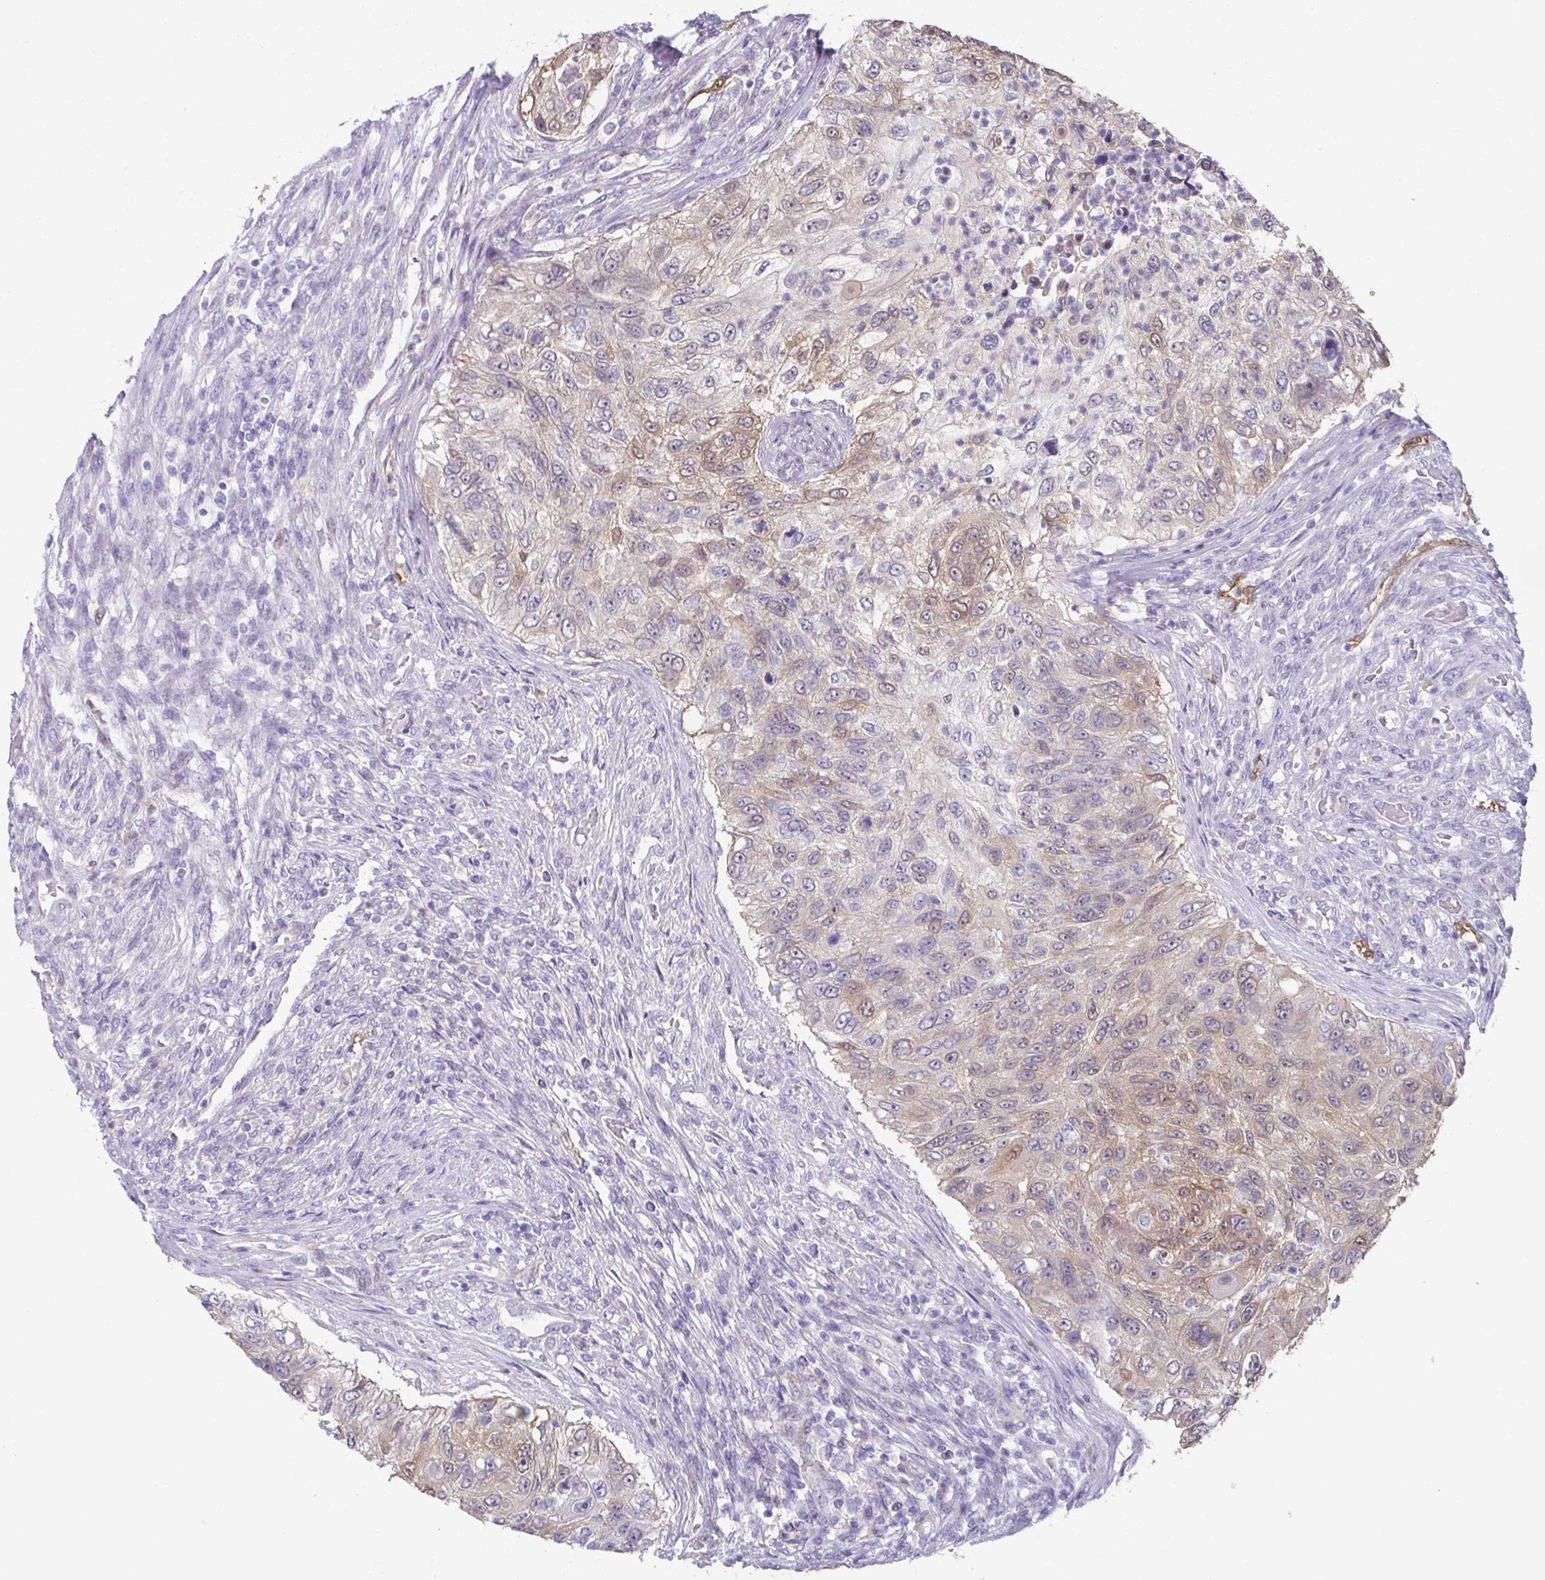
{"staining": {"intensity": "weak", "quantity": "<25%", "location": "cytoplasmic/membranous"}, "tissue": "urothelial cancer", "cell_type": "Tumor cells", "image_type": "cancer", "snomed": [{"axis": "morphology", "description": "Urothelial carcinoma, High grade"}, {"axis": "topography", "description": "Urinary bladder"}], "caption": "Protein analysis of urothelial cancer displays no significant staining in tumor cells.", "gene": "RBP1", "patient": {"sex": "female", "age": 60}}